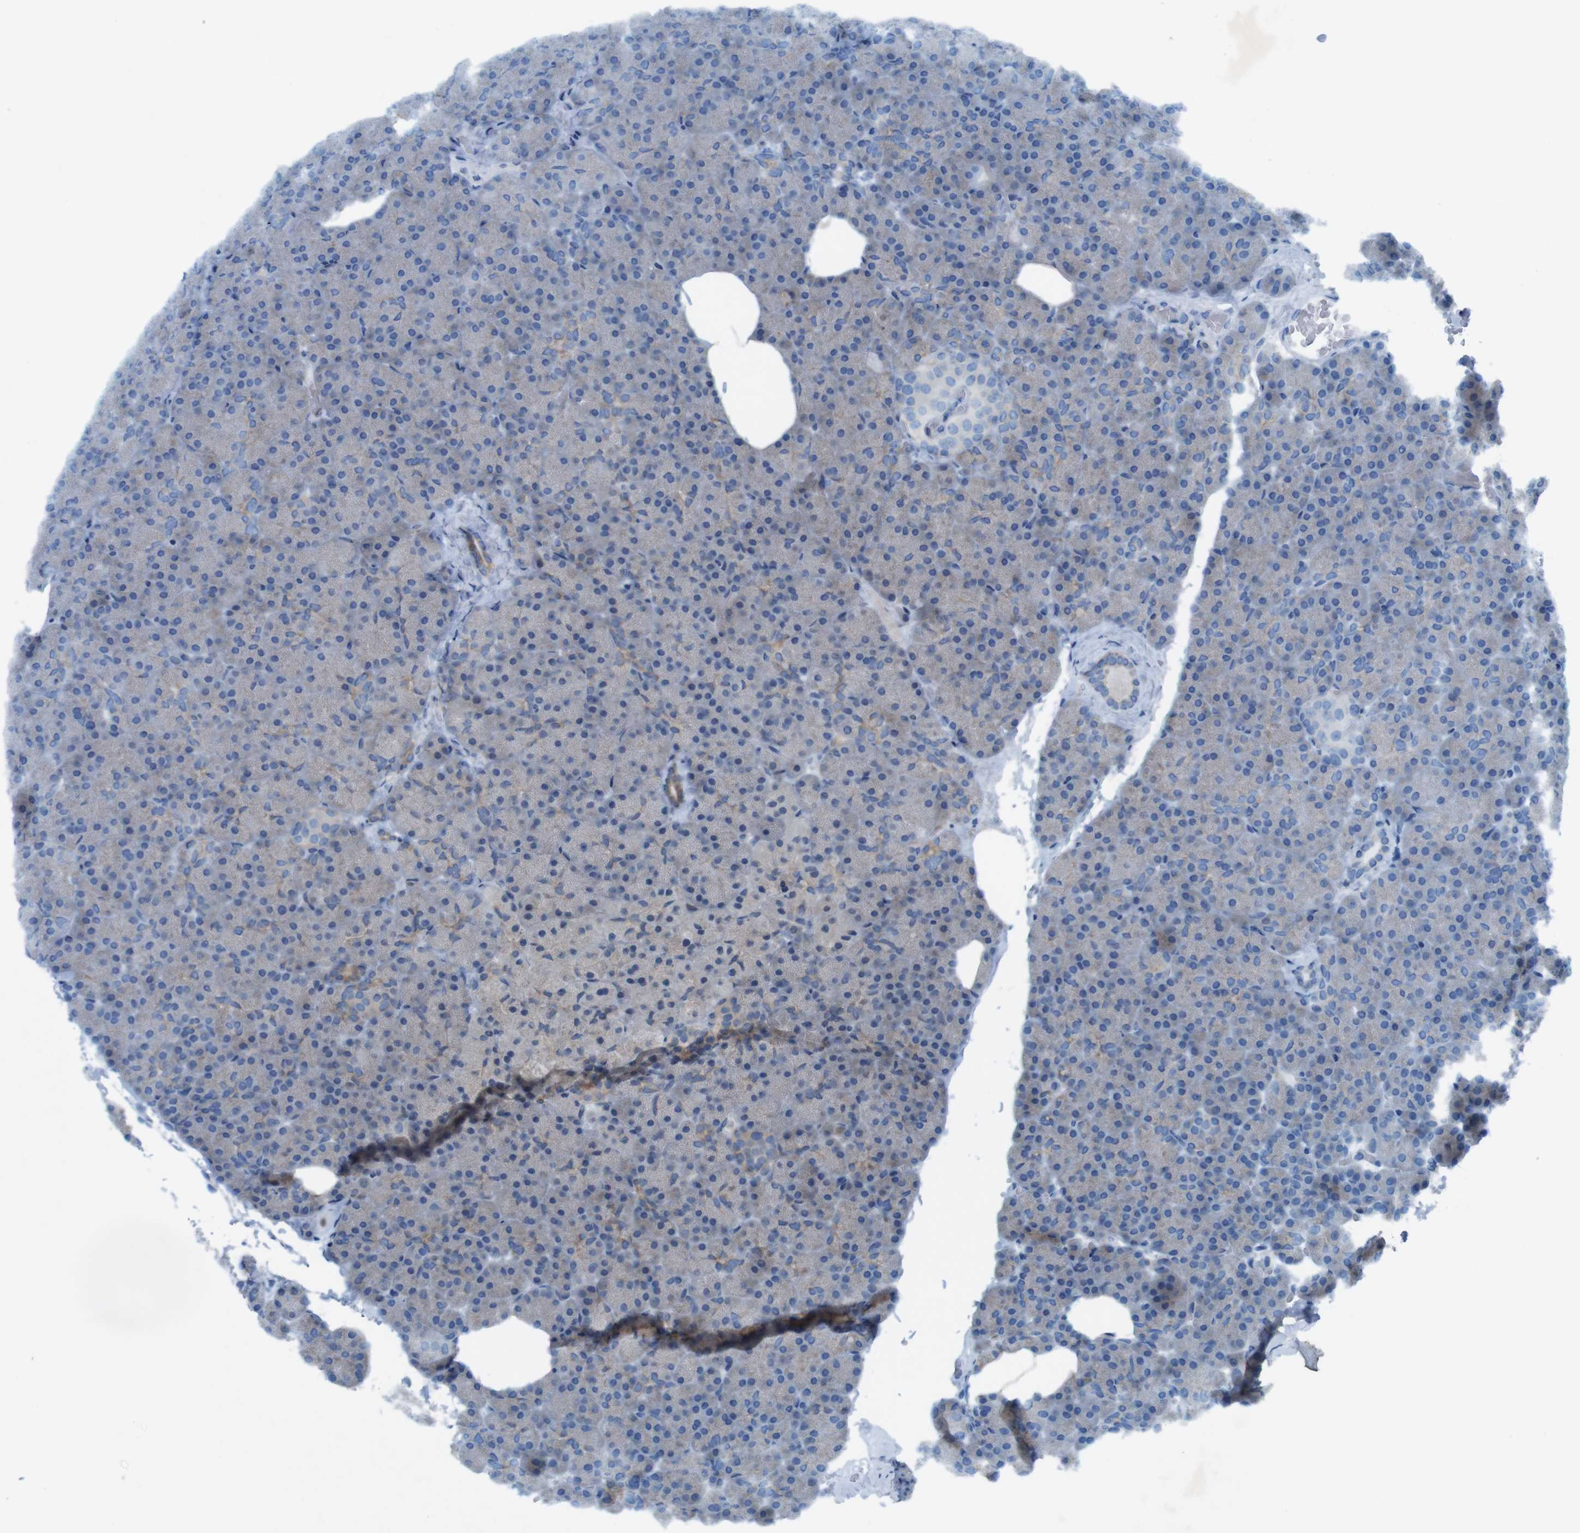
{"staining": {"intensity": "weak", "quantity": "<25%", "location": "cytoplasmic/membranous"}, "tissue": "pancreas", "cell_type": "Exocrine glandular cells", "image_type": "normal", "snomed": [{"axis": "morphology", "description": "Normal tissue, NOS"}, {"axis": "topography", "description": "Pancreas"}], "caption": "Immunohistochemical staining of normal pancreas reveals no significant expression in exocrine glandular cells. (DAB immunohistochemistry, high magnification).", "gene": "MOGAT3", "patient": {"sex": "female", "age": 35}}